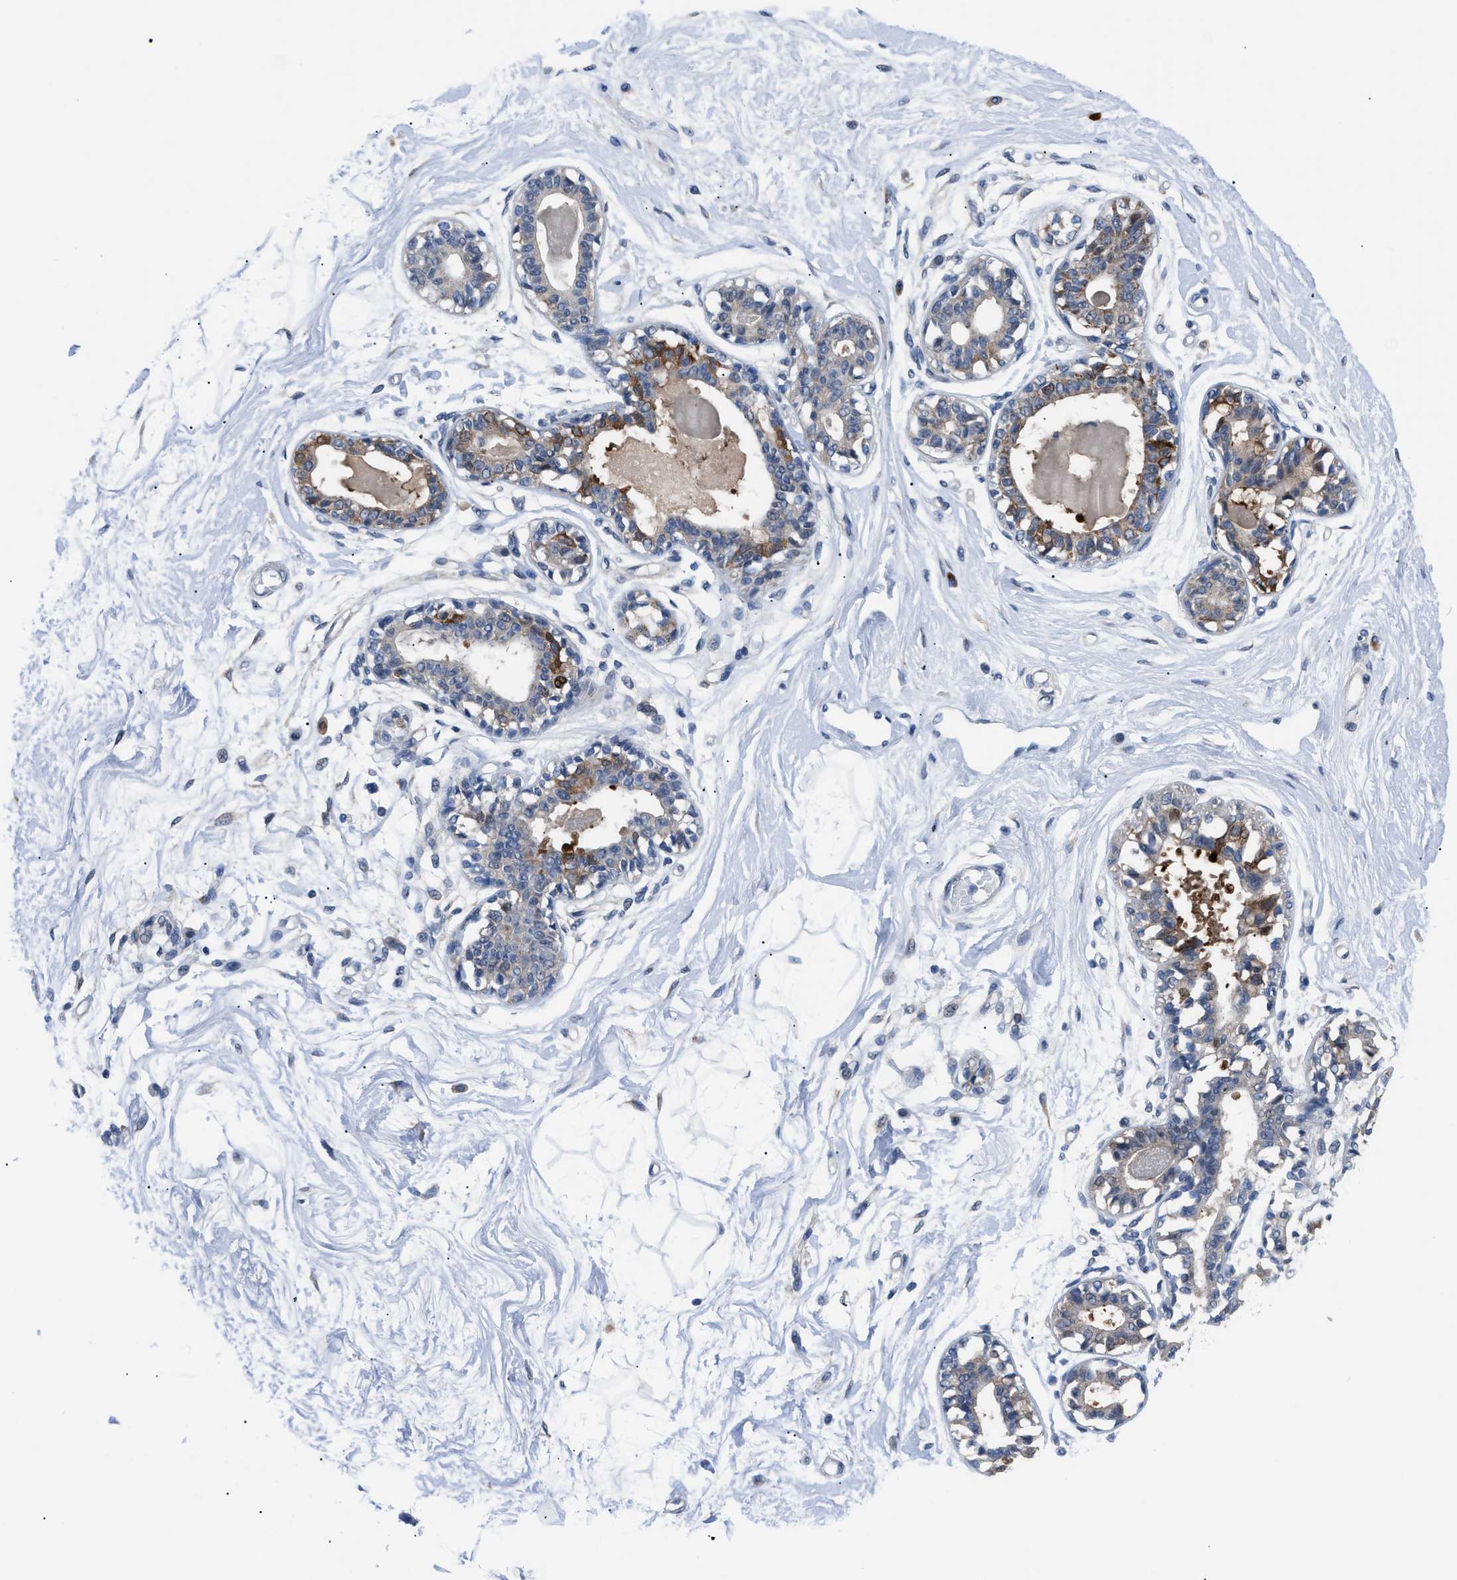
{"staining": {"intensity": "negative", "quantity": "none", "location": "none"}, "tissue": "breast", "cell_type": "Adipocytes", "image_type": "normal", "snomed": [{"axis": "morphology", "description": "Normal tissue, NOS"}, {"axis": "topography", "description": "Breast"}], "caption": "The IHC image has no significant positivity in adipocytes of breast.", "gene": "TMEM45B", "patient": {"sex": "female", "age": 45}}